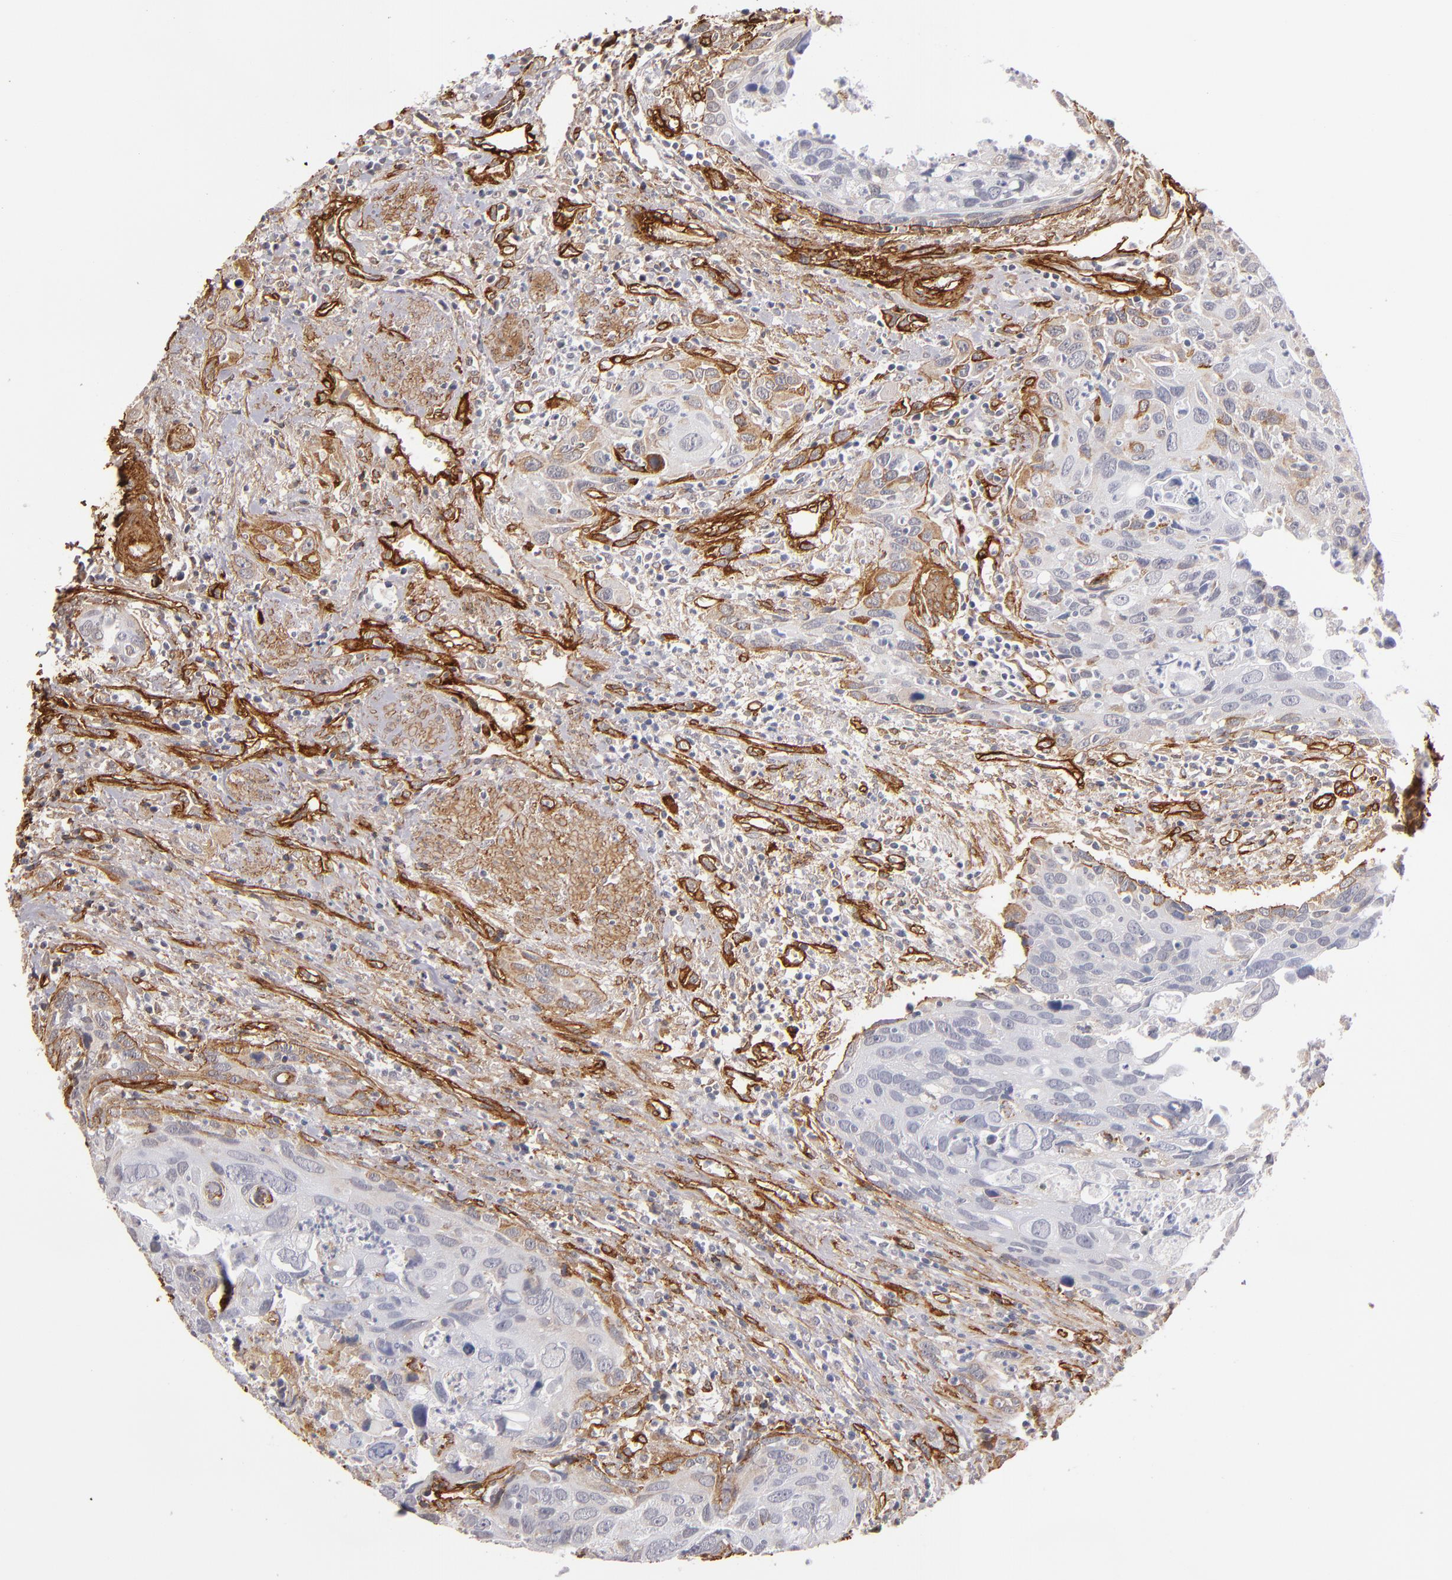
{"staining": {"intensity": "negative", "quantity": "none", "location": "none"}, "tissue": "urothelial cancer", "cell_type": "Tumor cells", "image_type": "cancer", "snomed": [{"axis": "morphology", "description": "Urothelial carcinoma, High grade"}, {"axis": "topography", "description": "Urinary bladder"}], "caption": "A histopathology image of high-grade urothelial carcinoma stained for a protein demonstrates no brown staining in tumor cells.", "gene": "LAMC1", "patient": {"sex": "male", "age": 71}}